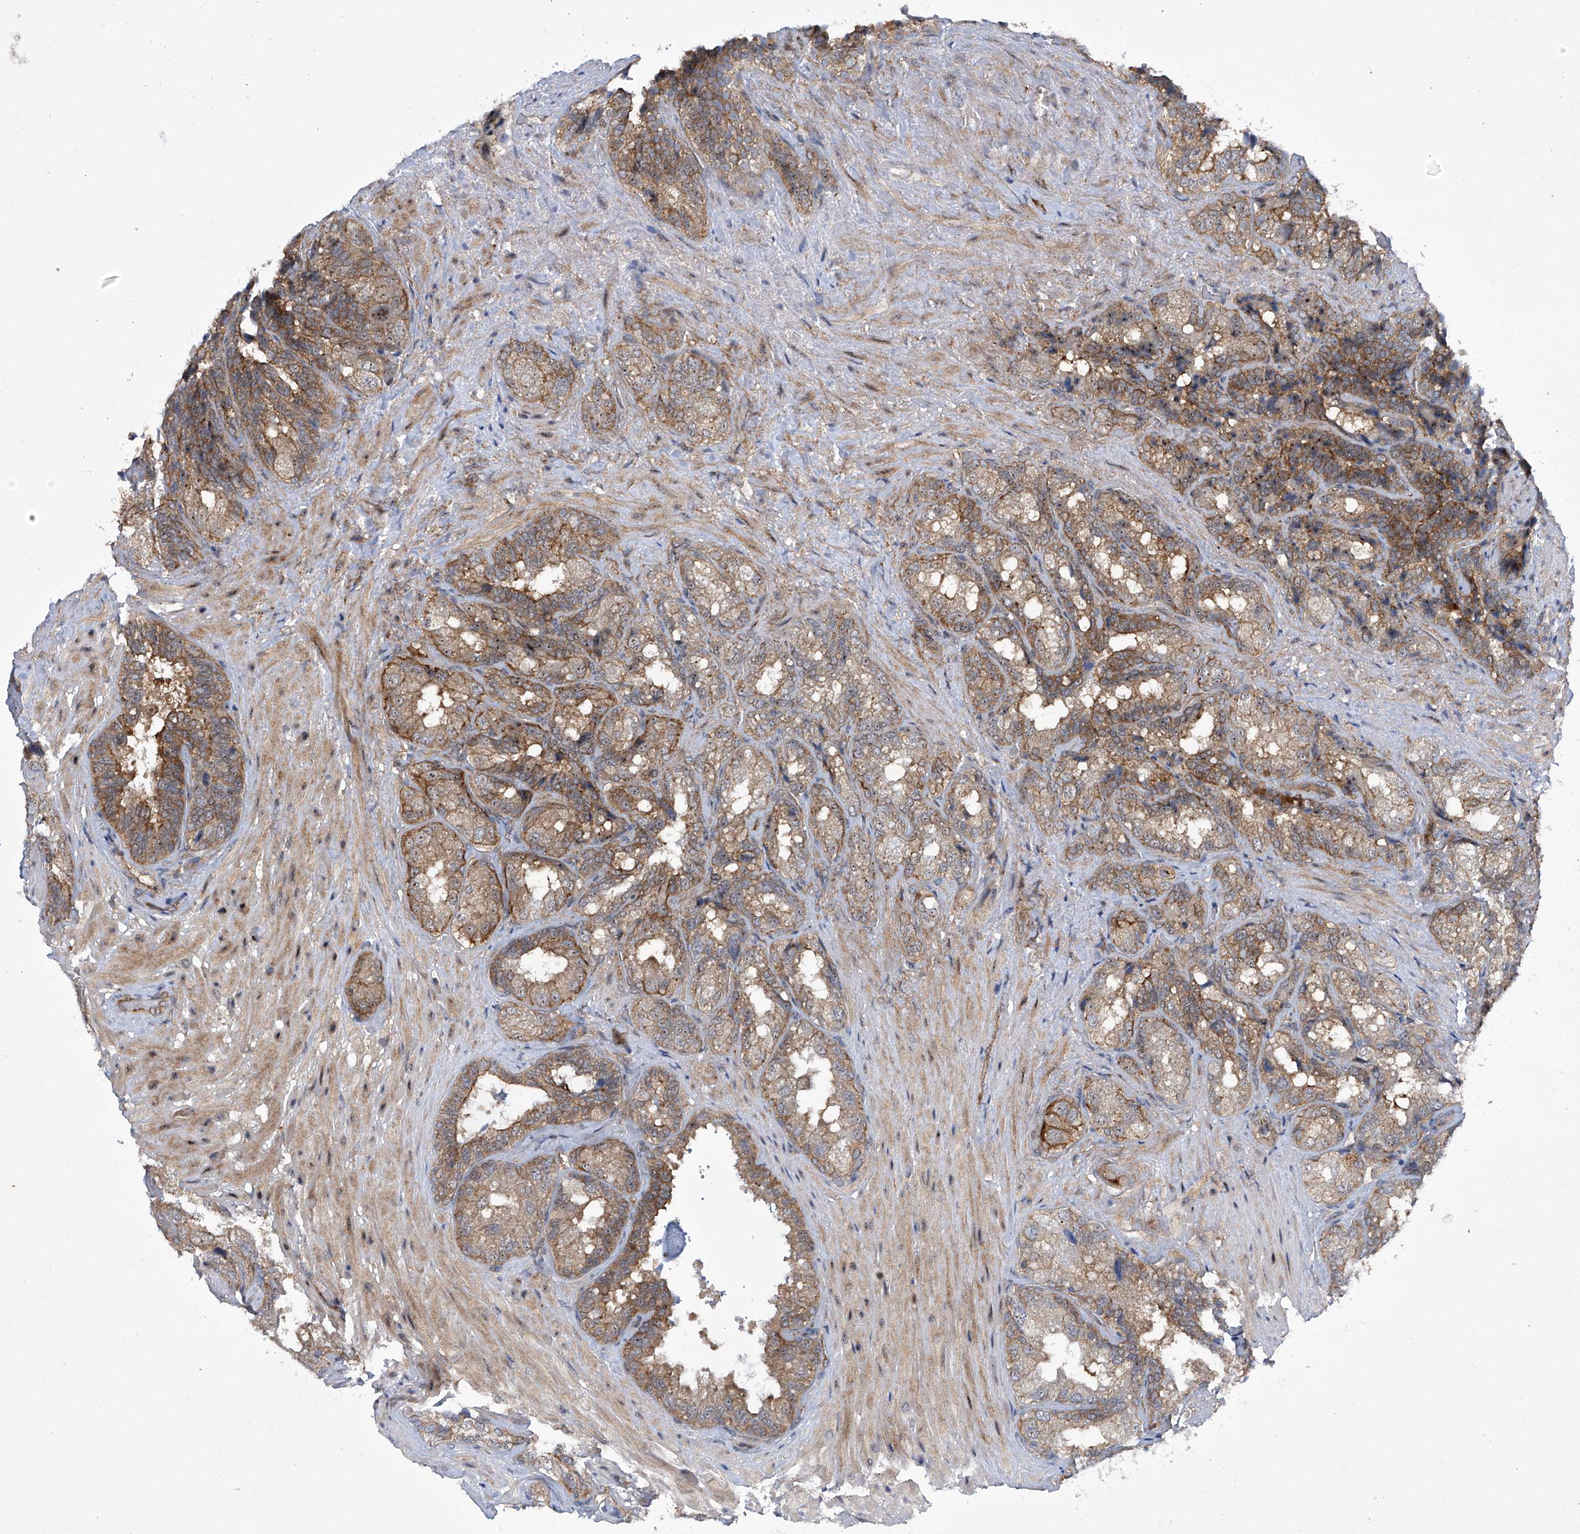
{"staining": {"intensity": "moderate", "quantity": ">75%", "location": "cytoplasmic/membranous"}, "tissue": "seminal vesicle", "cell_type": "Glandular cells", "image_type": "normal", "snomed": [{"axis": "morphology", "description": "Normal tissue, NOS"}, {"axis": "topography", "description": "Seminal veicle"}, {"axis": "topography", "description": "Peripheral nerve tissue"}], "caption": "A medium amount of moderate cytoplasmic/membranous expression is present in approximately >75% of glandular cells in benign seminal vesicle. (brown staining indicates protein expression, while blue staining denotes nuclei).", "gene": "CISH", "patient": {"sex": "male", "age": 63}}